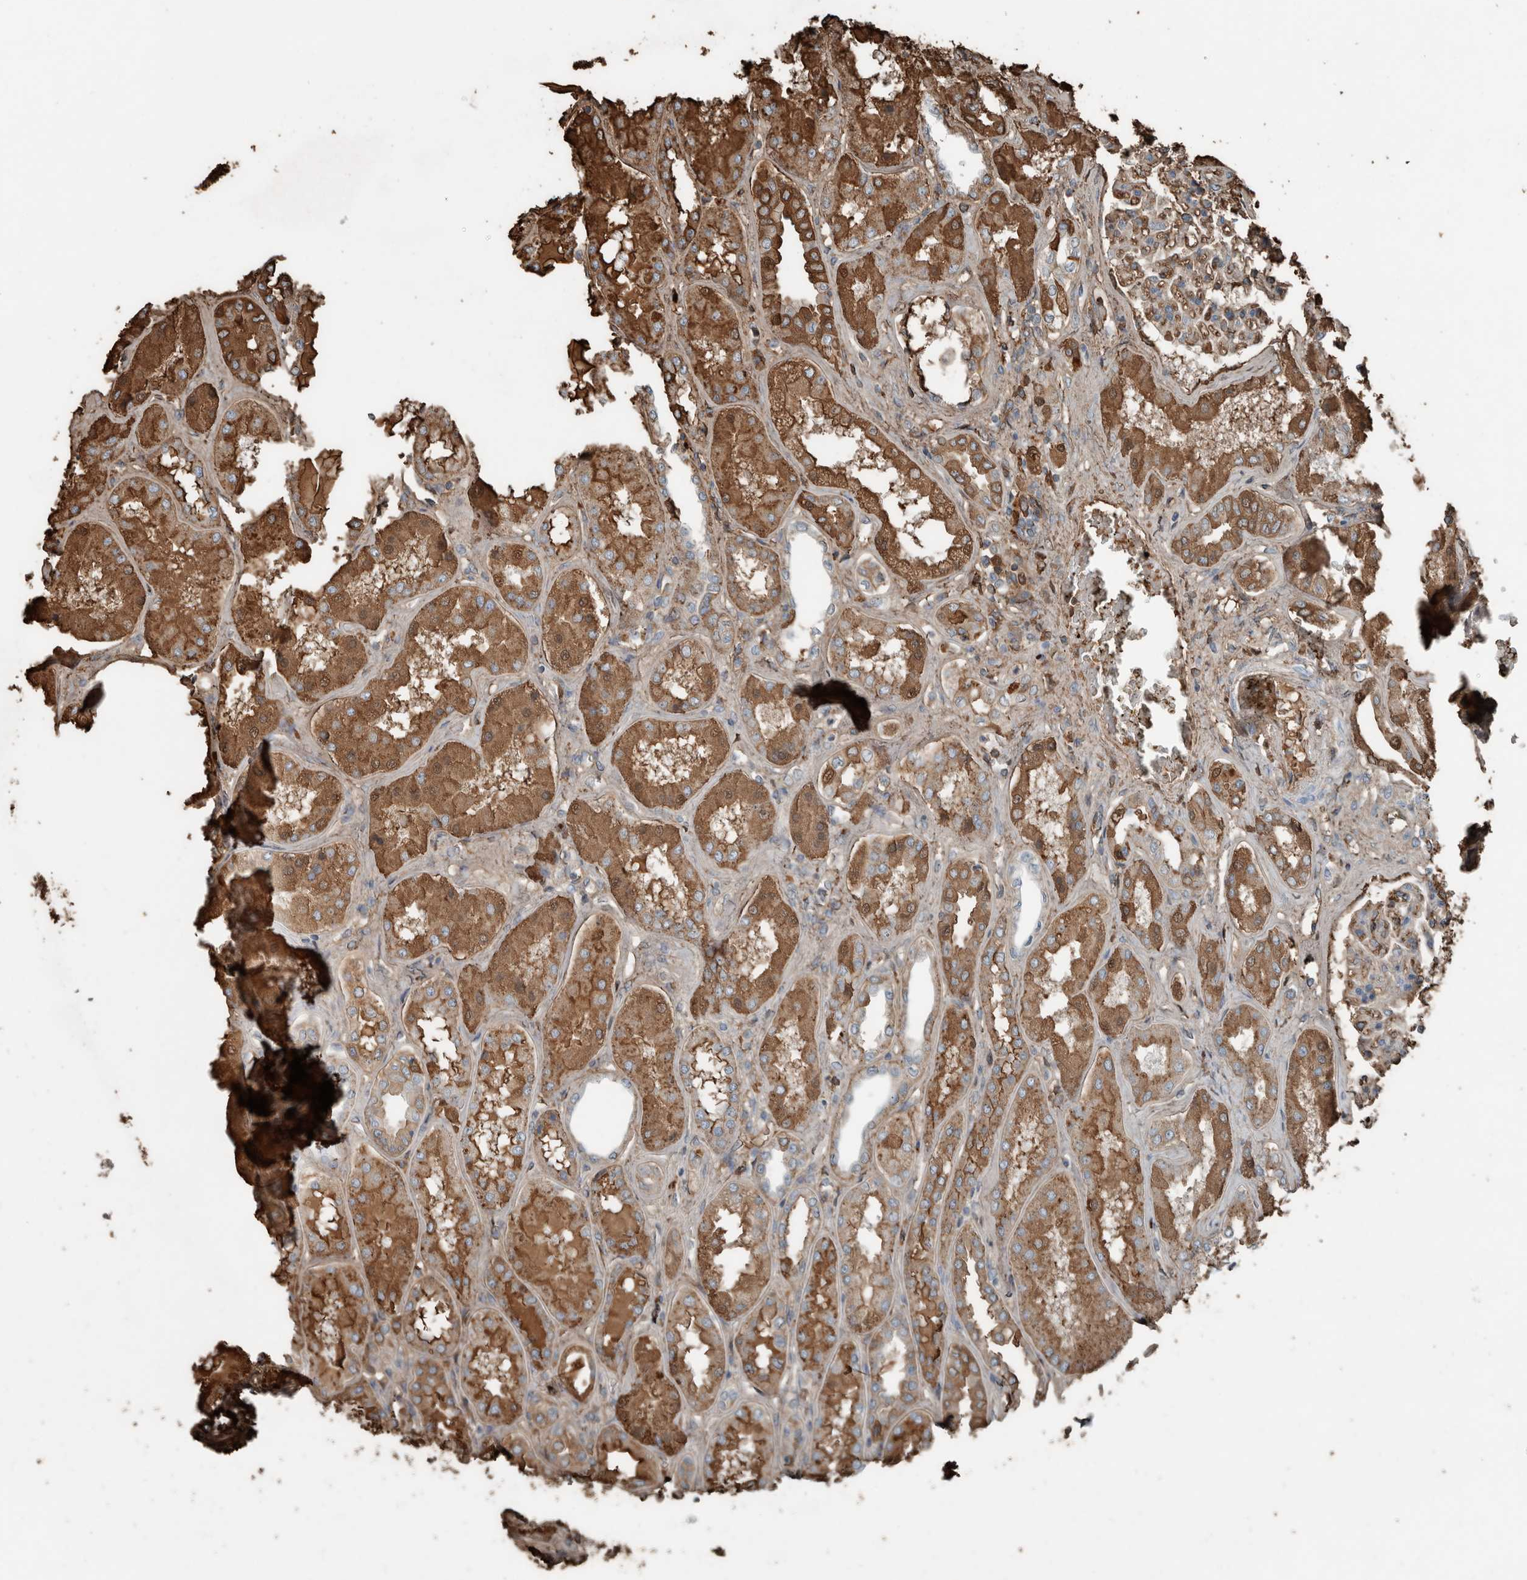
{"staining": {"intensity": "moderate", "quantity": "25%-75%", "location": "cytoplasmic/membranous"}, "tissue": "kidney", "cell_type": "Cells in glomeruli", "image_type": "normal", "snomed": [{"axis": "morphology", "description": "Normal tissue, NOS"}, {"axis": "topography", "description": "Kidney"}], "caption": "High-power microscopy captured an immunohistochemistry histopathology image of normal kidney, revealing moderate cytoplasmic/membranous positivity in about 25%-75% of cells in glomeruli.", "gene": "USP34", "patient": {"sex": "female", "age": 56}}